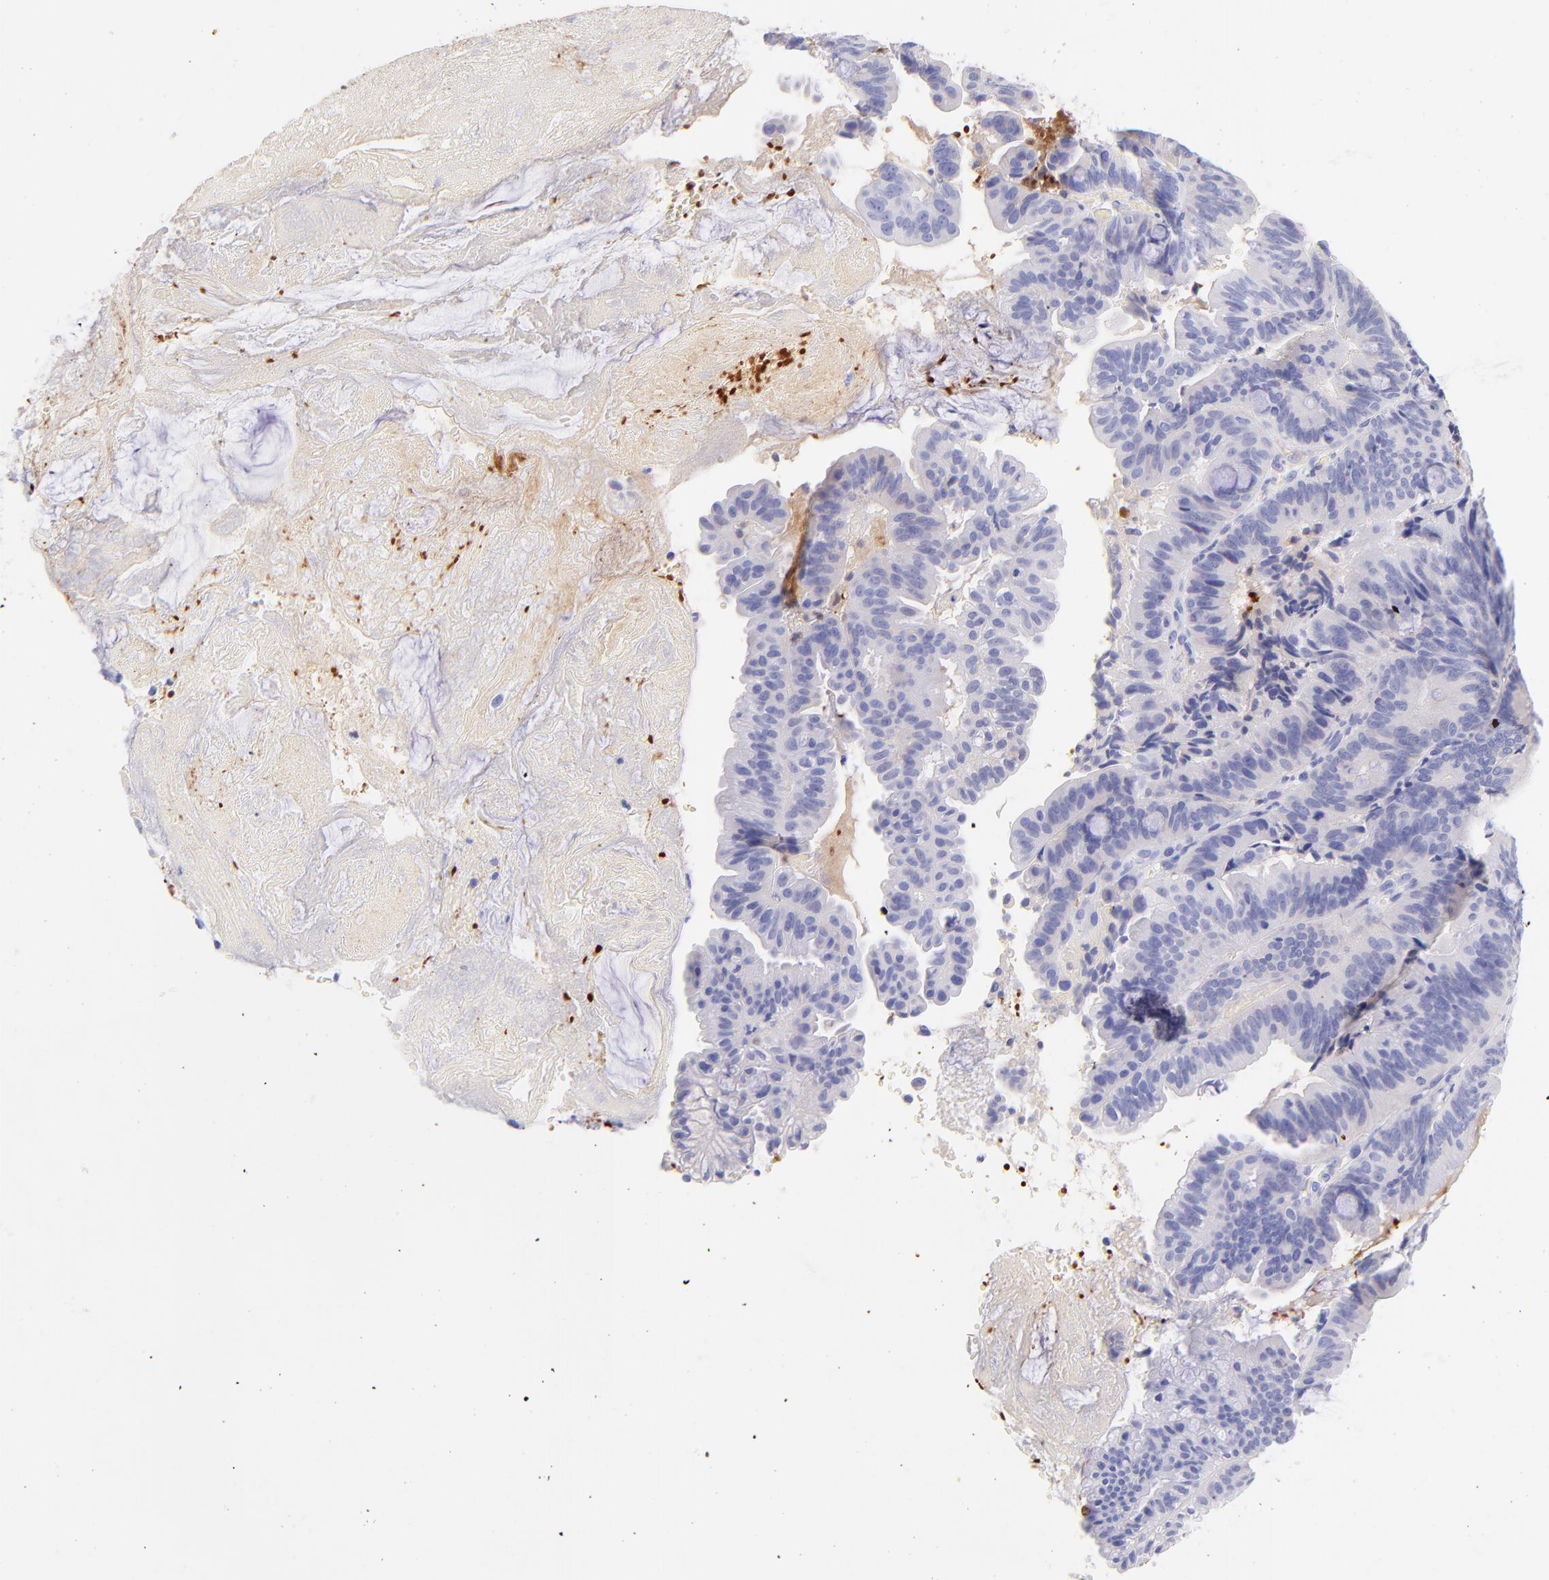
{"staining": {"intensity": "negative", "quantity": "none", "location": "none"}, "tissue": "pancreatic cancer", "cell_type": "Tumor cells", "image_type": "cancer", "snomed": [{"axis": "morphology", "description": "Adenocarcinoma, NOS"}, {"axis": "topography", "description": "Pancreas"}], "caption": "Immunohistochemistry micrograph of neoplastic tissue: pancreatic cancer stained with DAB (3,3'-diaminobenzidine) exhibits no significant protein staining in tumor cells. The staining is performed using DAB brown chromogen with nuclei counter-stained in using hematoxylin.", "gene": "FRMPD3", "patient": {"sex": "male", "age": 82}}